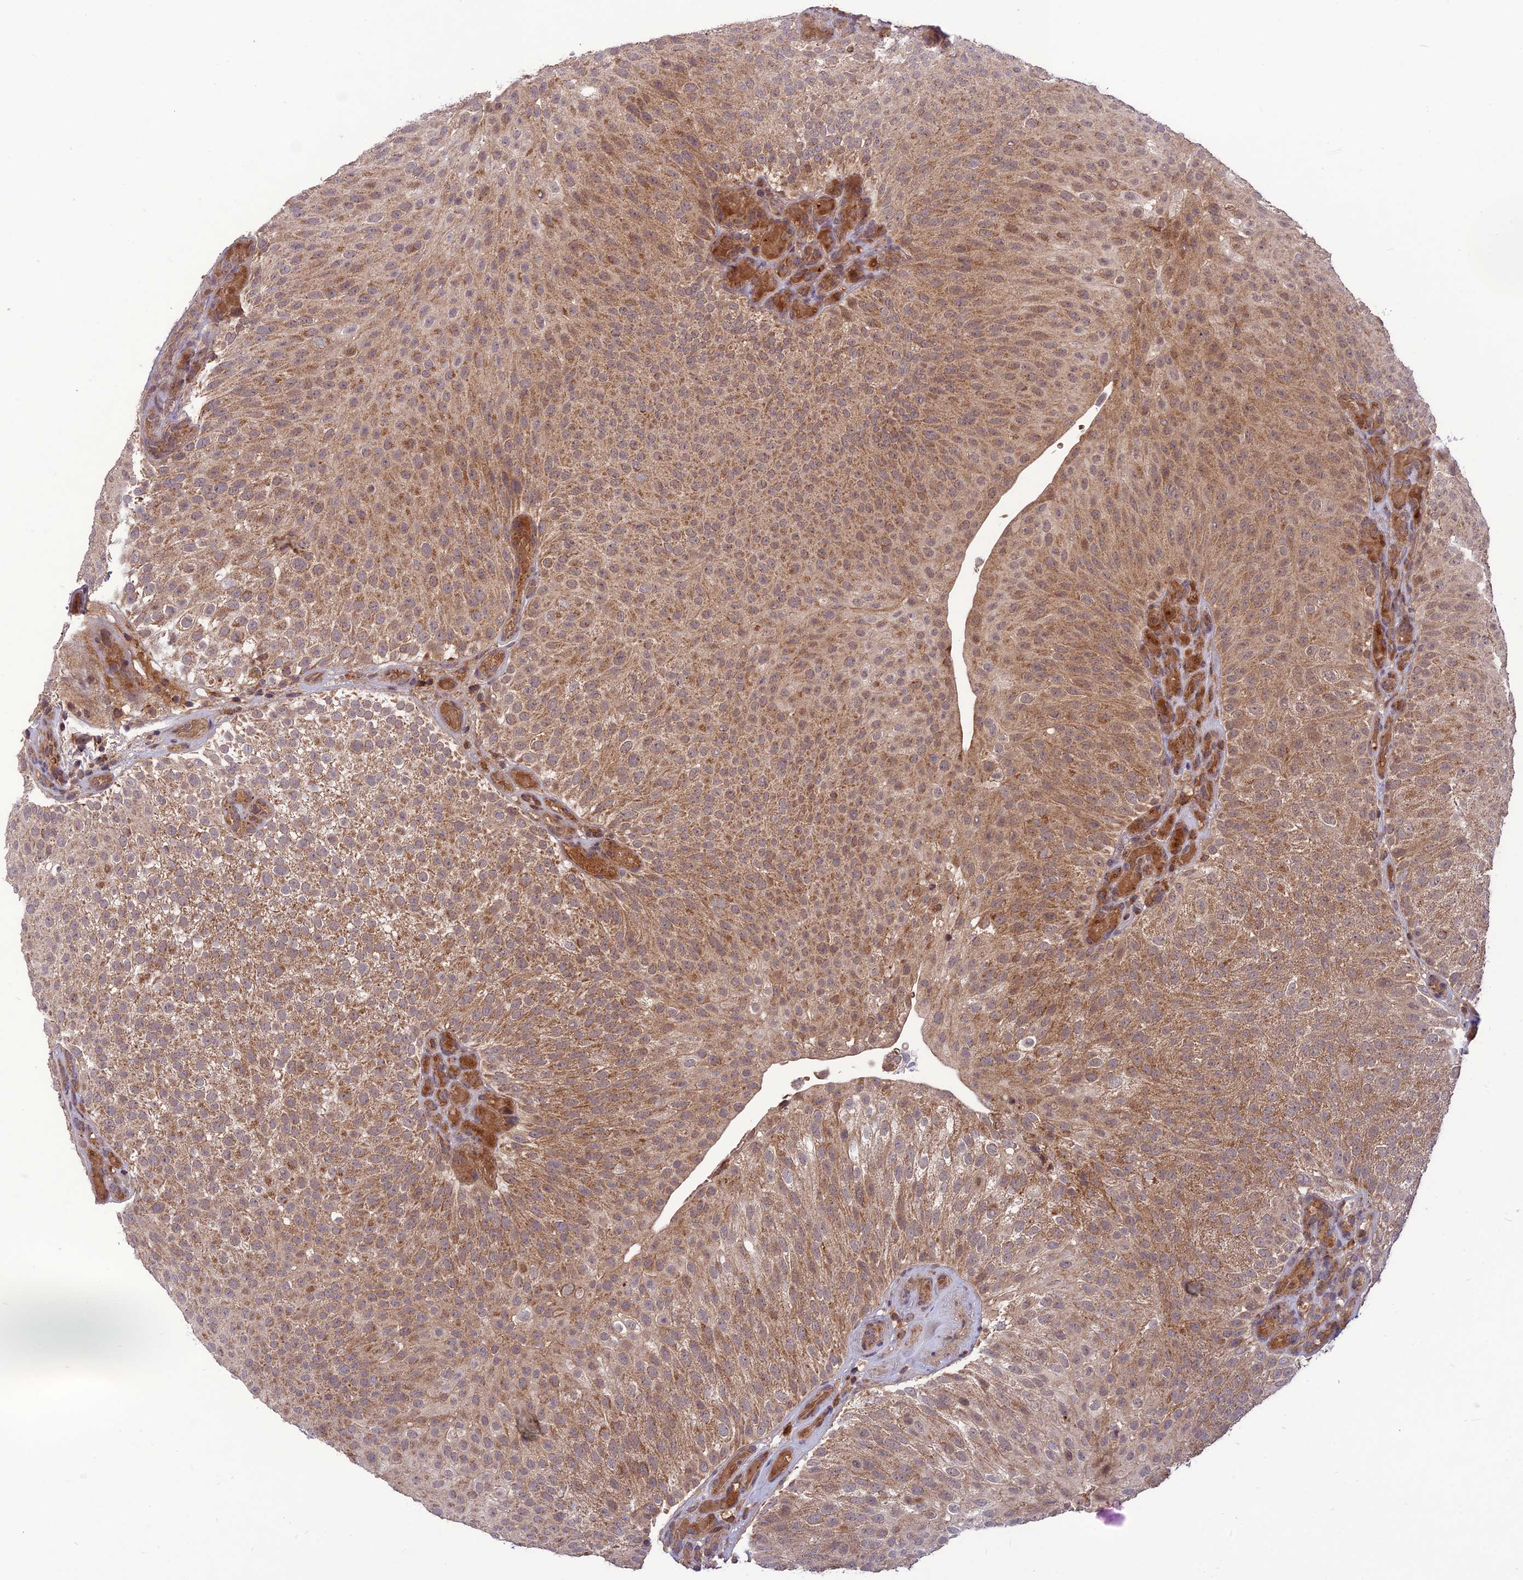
{"staining": {"intensity": "moderate", "quantity": ">75%", "location": "cytoplasmic/membranous,nuclear"}, "tissue": "urothelial cancer", "cell_type": "Tumor cells", "image_type": "cancer", "snomed": [{"axis": "morphology", "description": "Urothelial carcinoma, Low grade"}, {"axis": "topography", "description": "Urinary bladder"}], "caption": "Protein analysis of low-grade urothelial carcinoma tissue shows moderate cytoplasmic/membranous and nuclear expression in about >75% of tumor cells.", "gene": "NDUFC1", "patient": {"sex": "male", "age": 78}}